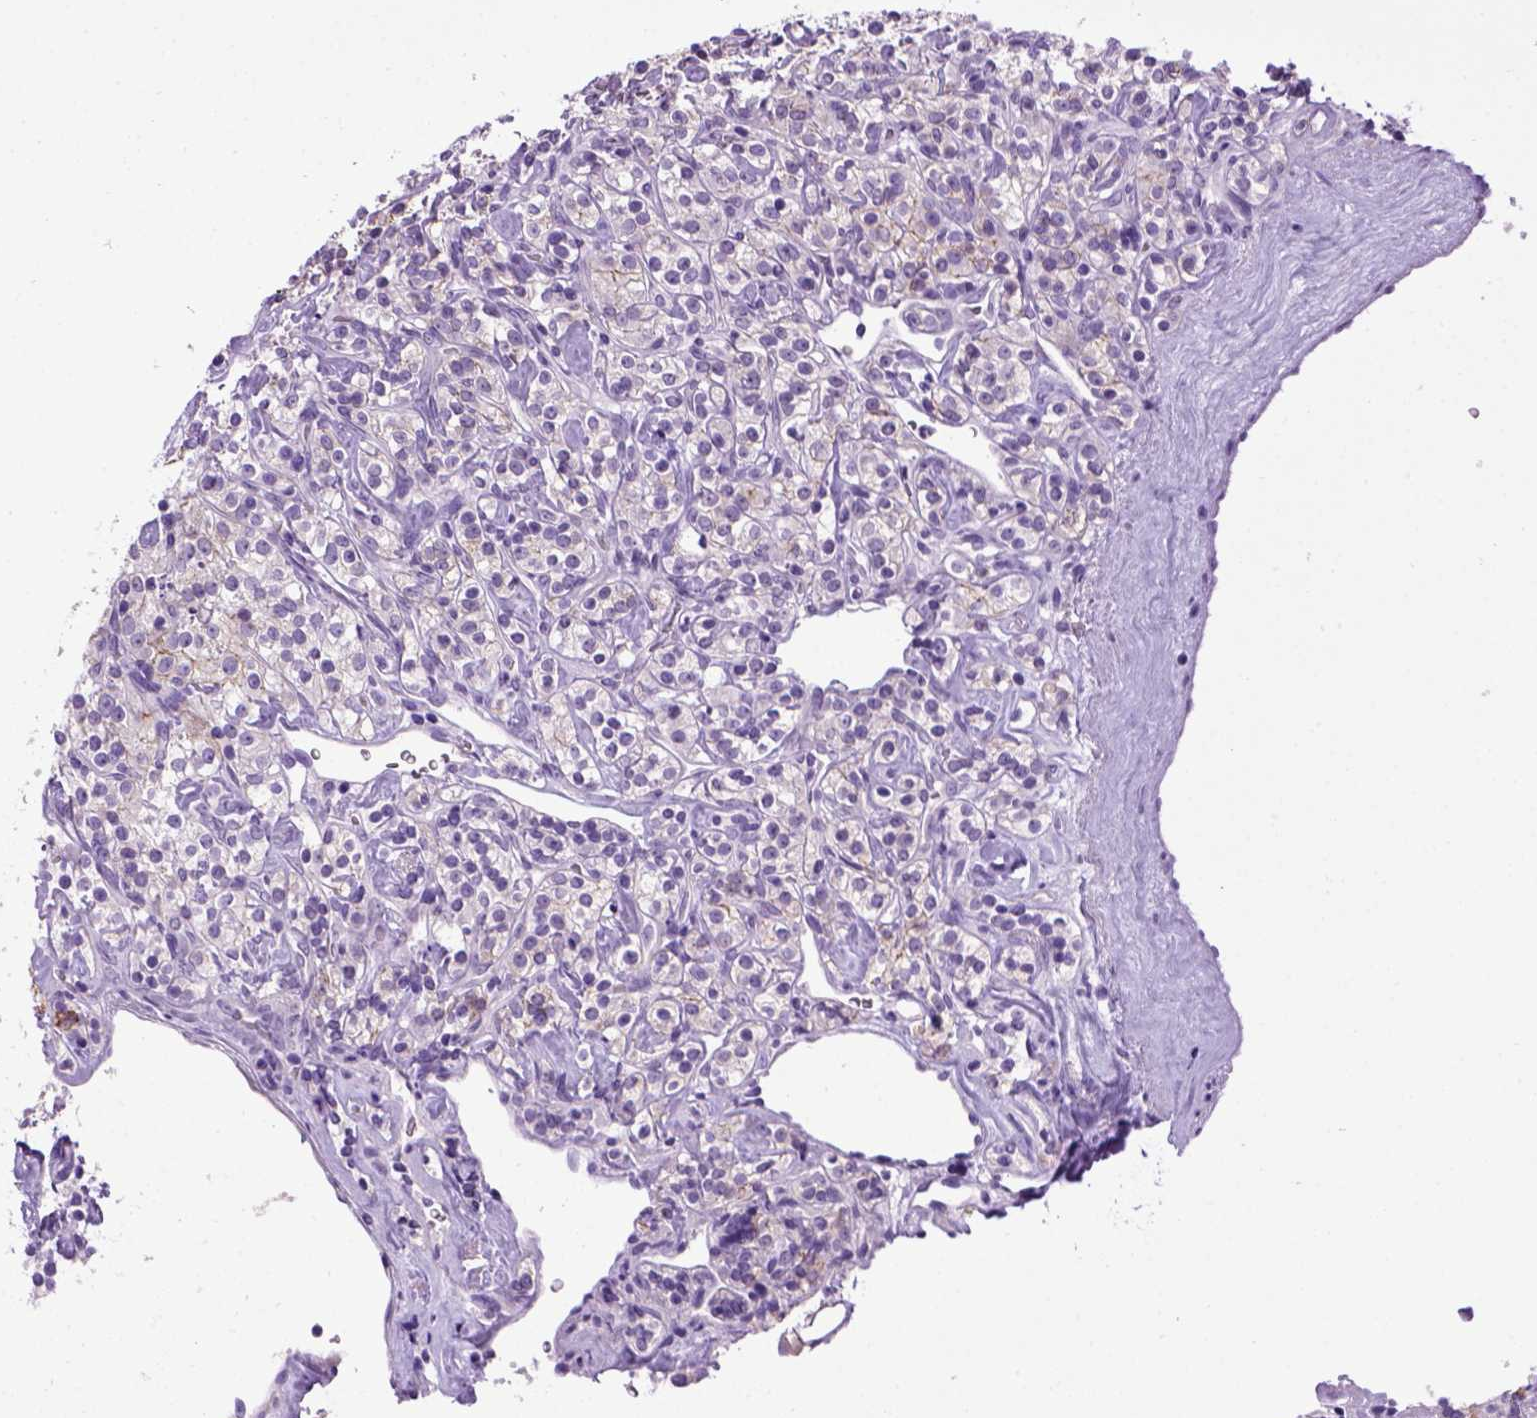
{"staining": {"intensity": "weak", "quantity": "<25%", "location": "cytoplasmic/membranous"}, "tissue": "renal cancer", "cell_type": "Tumor cells", "image_type": "cancer", "snomed": [{"axis": "morphology", "description": "Adenocarcinoma, NOS"}, {"axis": "topography", "description": "Kidney"}], "caption": "Tumor cells are negative for protein expression in human renal adenocarcinoma. The staining is performed using DAB (3,3'-diaminobenzidine) brown chromogen with nuclei counter-stained in using hematoxylin.", "gene": "CDH1", "patient": {"sex": "male", "age": 77}}